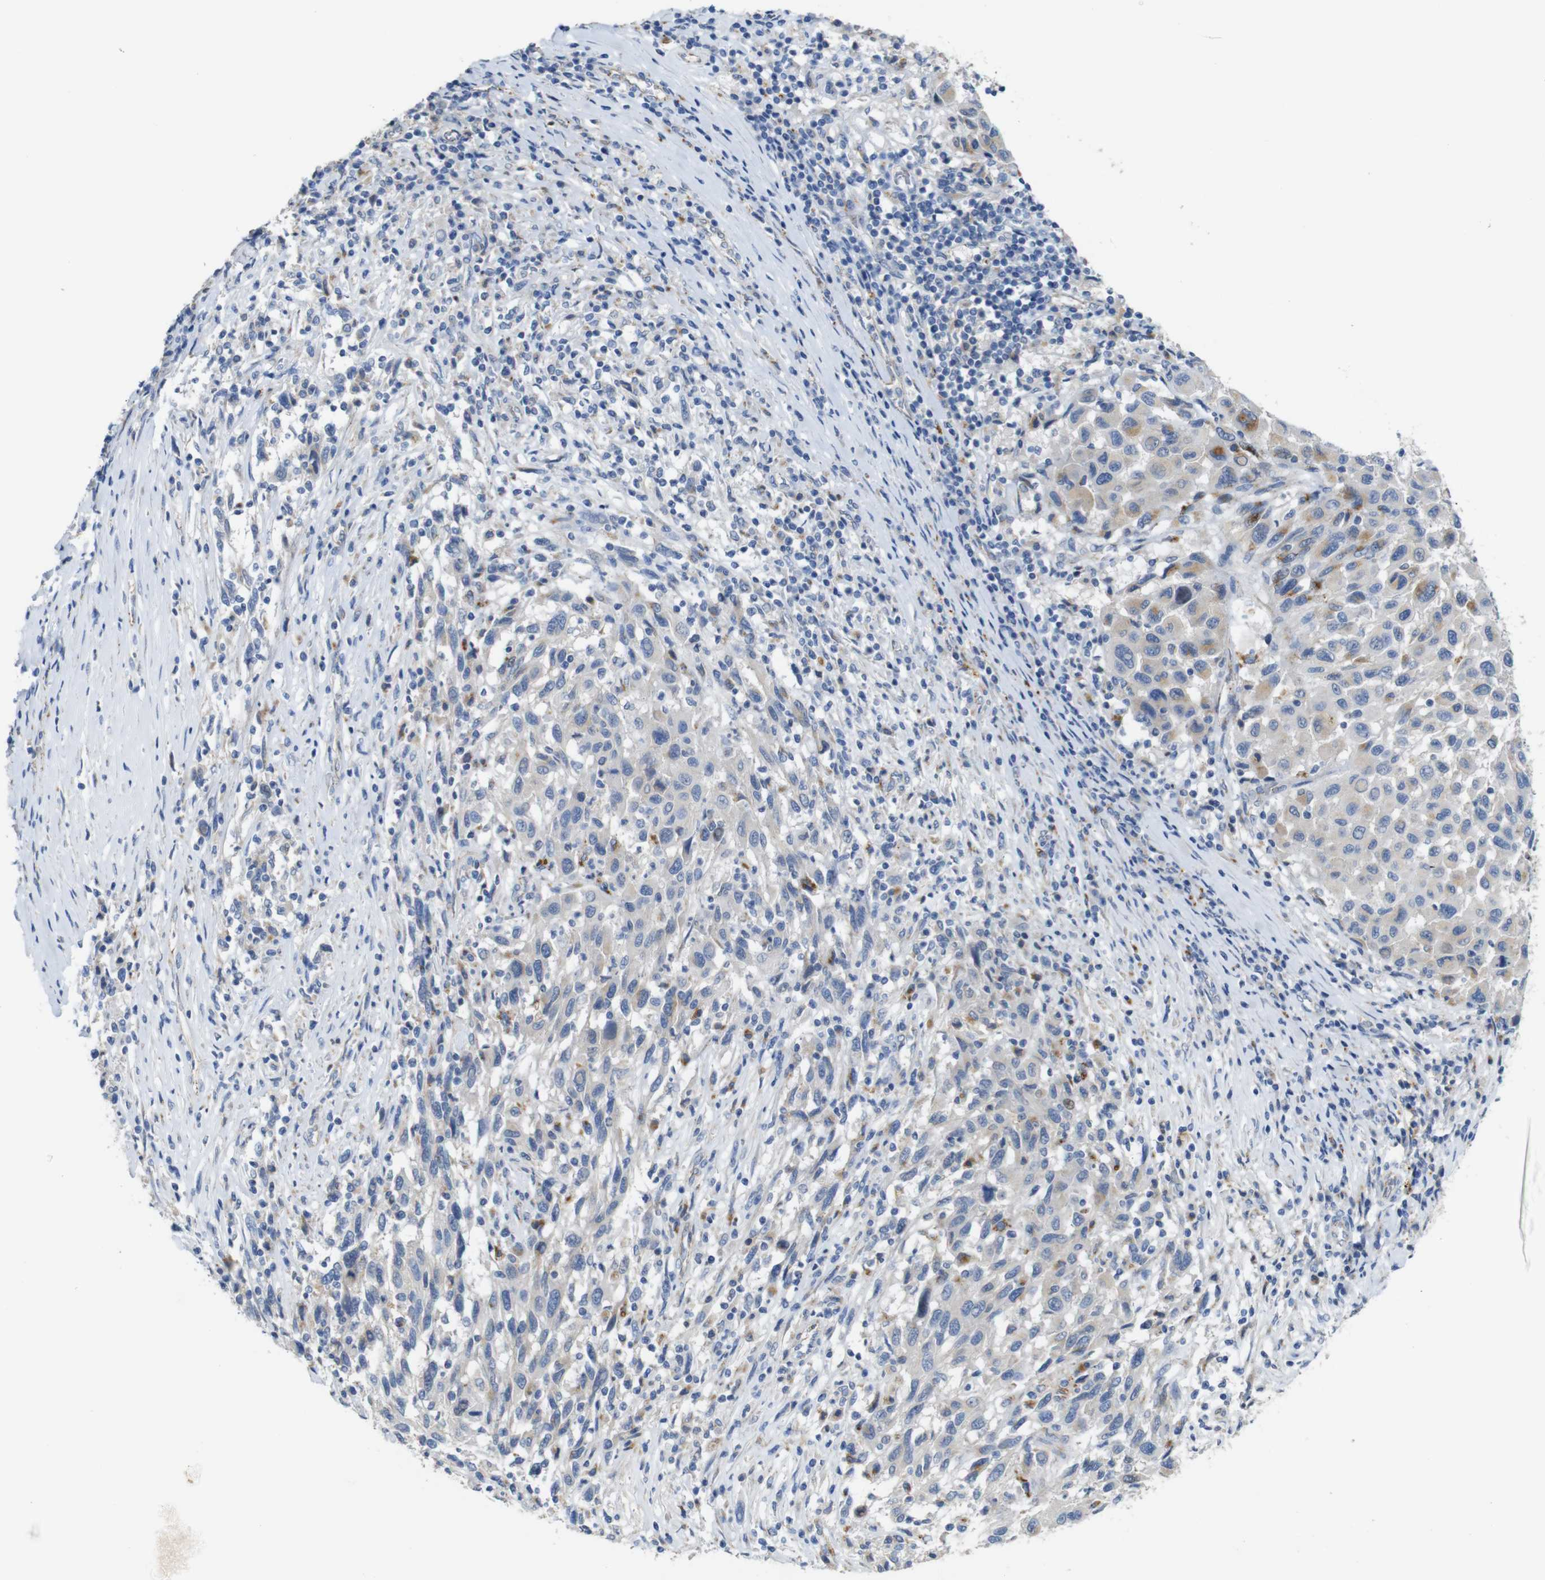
{"staining": {"intensity": "weak", "quantity": "<25%", "location": "cytoplasmic/membranous"}, "tissue": "melanoma", "cell_type": "Tumor cells", "image_type": "cancer", "snomed": [{"axis": "morphology", "description": "Malignant melanoma, Metastatic site"}, {"axis": "topography", "description": "Lymph node"}], "caption": "DAB (3,3'-diaminobenzidine) immunohistochemical staining of human malignant melanoma (metastatic site) exhibits no significant expression in tumor cells.", "gene": "NHLRC3", "patient": {"sex": "male", "age": 61}}